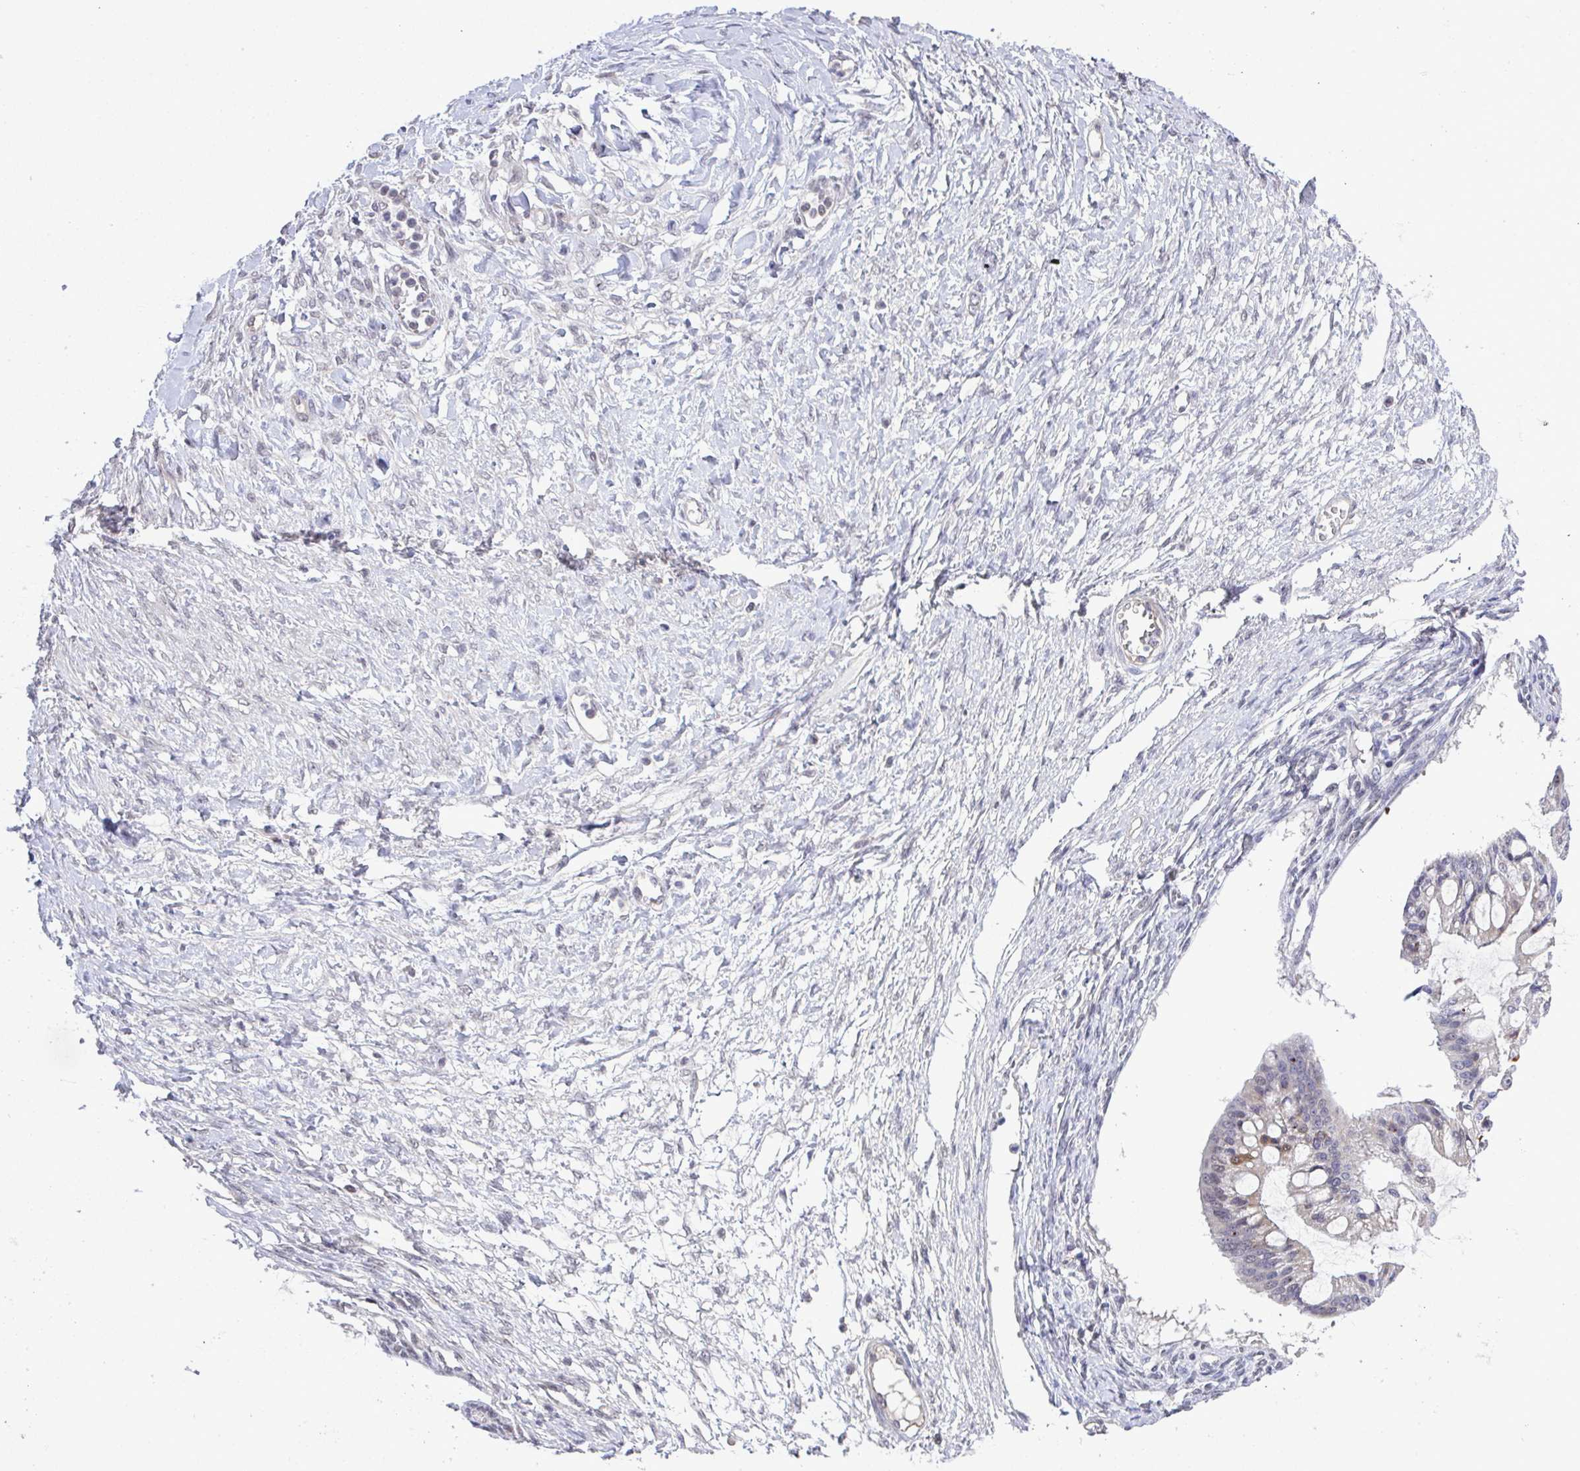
{"staining": {"intensity": "negative", "quantity": "none", "location": "none"}, "tissue": "ovarian cancer", "cell_type": "Tumor cells", "image_type": "cancer", "snomed": [{"axis": "morphology", "description": "Cystadenocarcinoma, mucinous, NOS"}, {"axis": "topography", "description": "Ovary"}], "caption": "A micrograph of ovarian cancer (mucinous cystadenocarcinoma) stained for a protein shows no brown staining in tumor cells.", "gene": "C9orf64", "patient": {"sex": "female", "age": 73}}